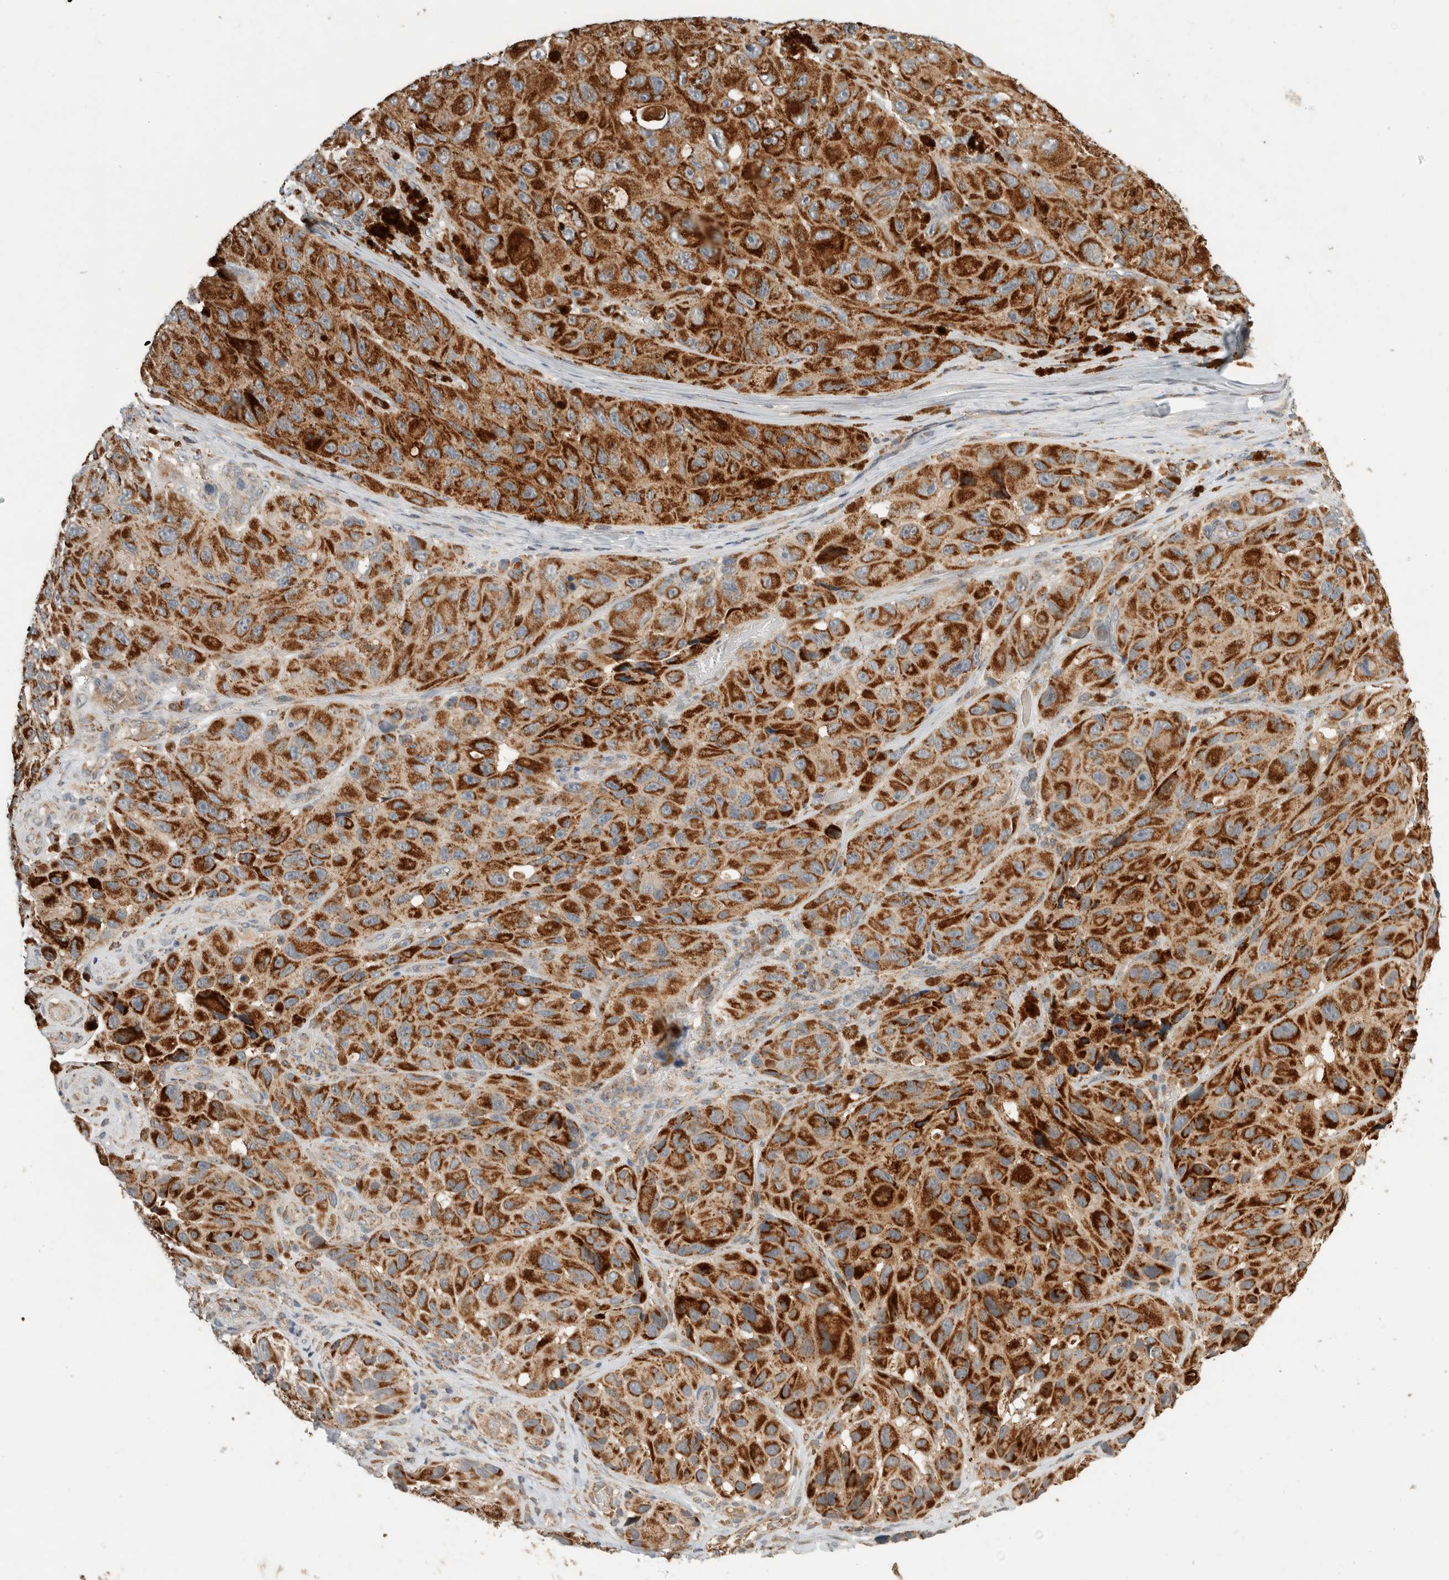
{"staining": {"intensity": "strong", "quantity": ">75%", "location": "cytoplasmic/membranous"}, "tissue": "melanoma", "cell_type": "Tumor cells", "image_type": "cancer", "snomed": [{"axis": "morphology", "description": "Malignant melanoma, NOS"}, {"axis": "topography", "description": "Skin"}], "caption": "Immunohistochemistry photomicrograph of melanoma stained for a protein (brown), which shows high levels of strong cytoplasmic/membranous staining in approximately >75% of tumor cells.", "gene": "AMPD1", "patient": {"sex": "female", "age": 73}}